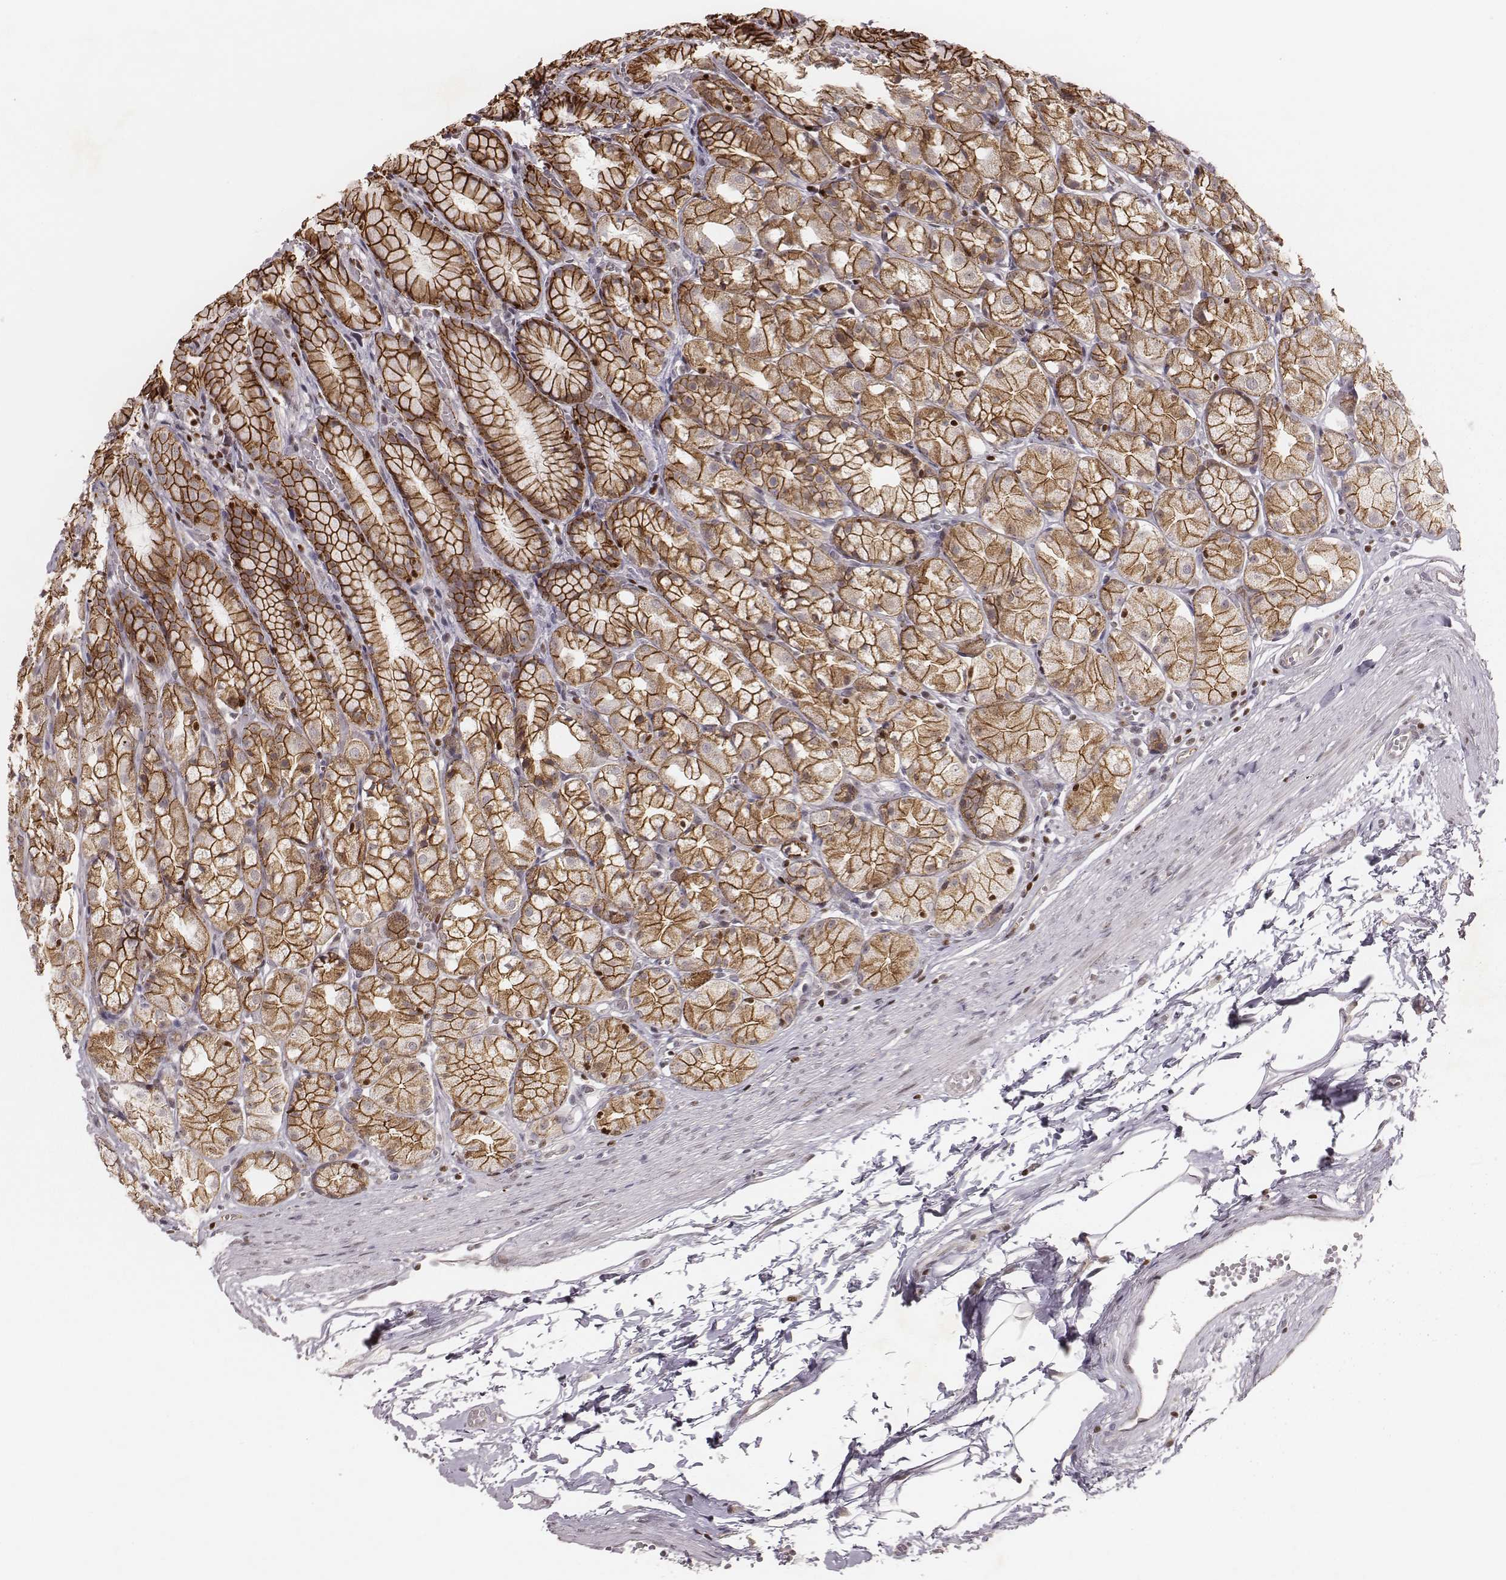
{"staining": {"intensity": "strong", "quantity": ">75%", "location": "cytoplasmic/membranous"}, "tissue": "stomach", "cell_type": "Glandular cells", "image_type": "normal", "snomed": [{"axis": "morphology", "description": "Normal tissue, NOS"}, {"axis": "topography", "description": "Stomach"}], "caption": "About >75% of glandular cells in normal stomach show strong cytoplasmic/membranous protein expression as visualized by brown immunohistochemical staining.", "gene": "WDR59", "patient": {"sex": "male", "age": 70}}